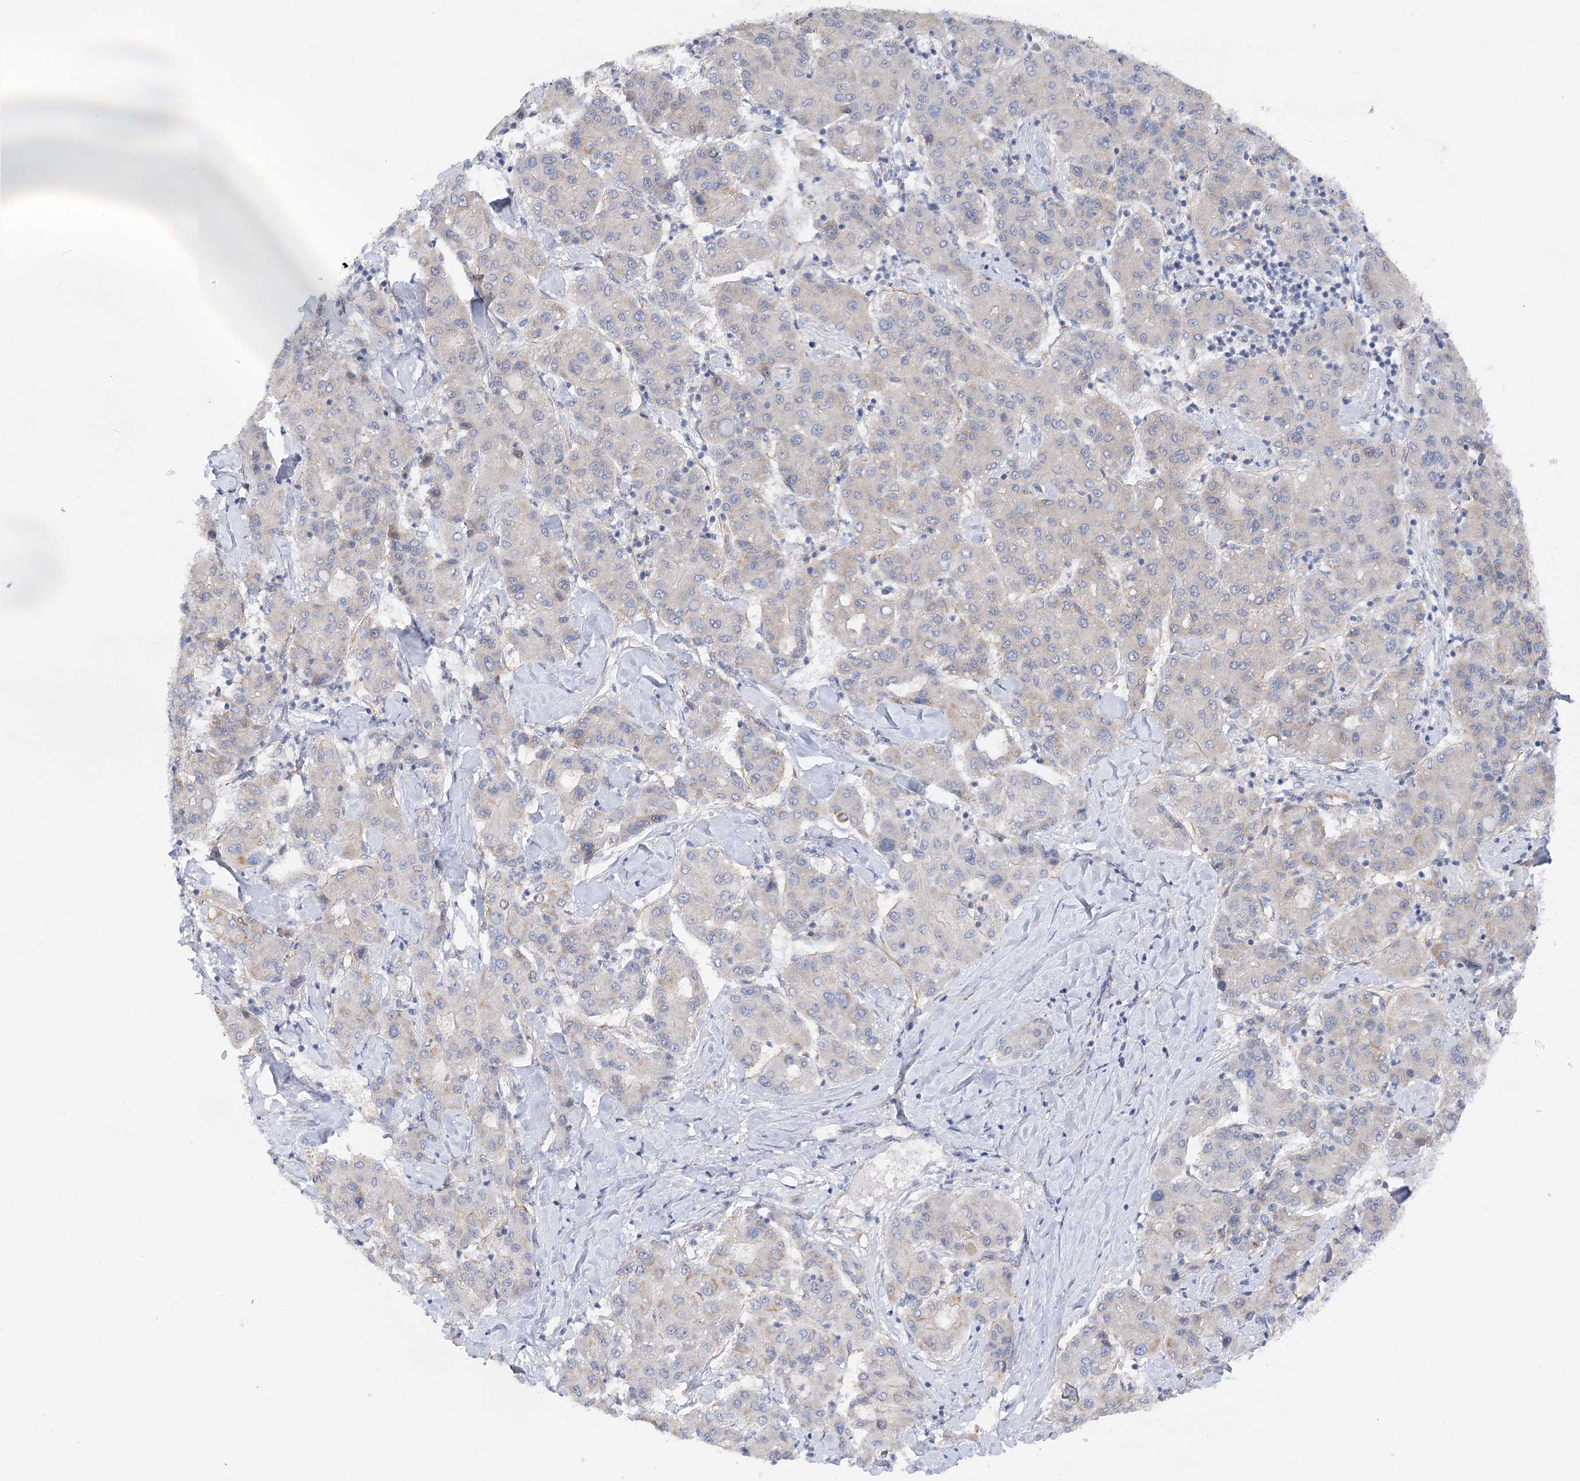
{"staining": {"intensity": "negative", "quantity": "none", "location": "none"}, "tissue": "liver cancer", "cell_type": "Tumor cells", "image_type": "cancer", "snomed": [{"axis": "morphology", "description": "Carcinoma, Hepatocellular, NOS"}, {"axis": "topography", "description": "Liver"}], "caption": "Immunohistochemistry (IHC) histopathology image of neoplastic tissue: human liver hepatocellular carcinoma stained with DAB exhibits no significant protein expression in tumor cells.", "gene": "NELL2", "patient": {"sex": "male", "age": 65}}